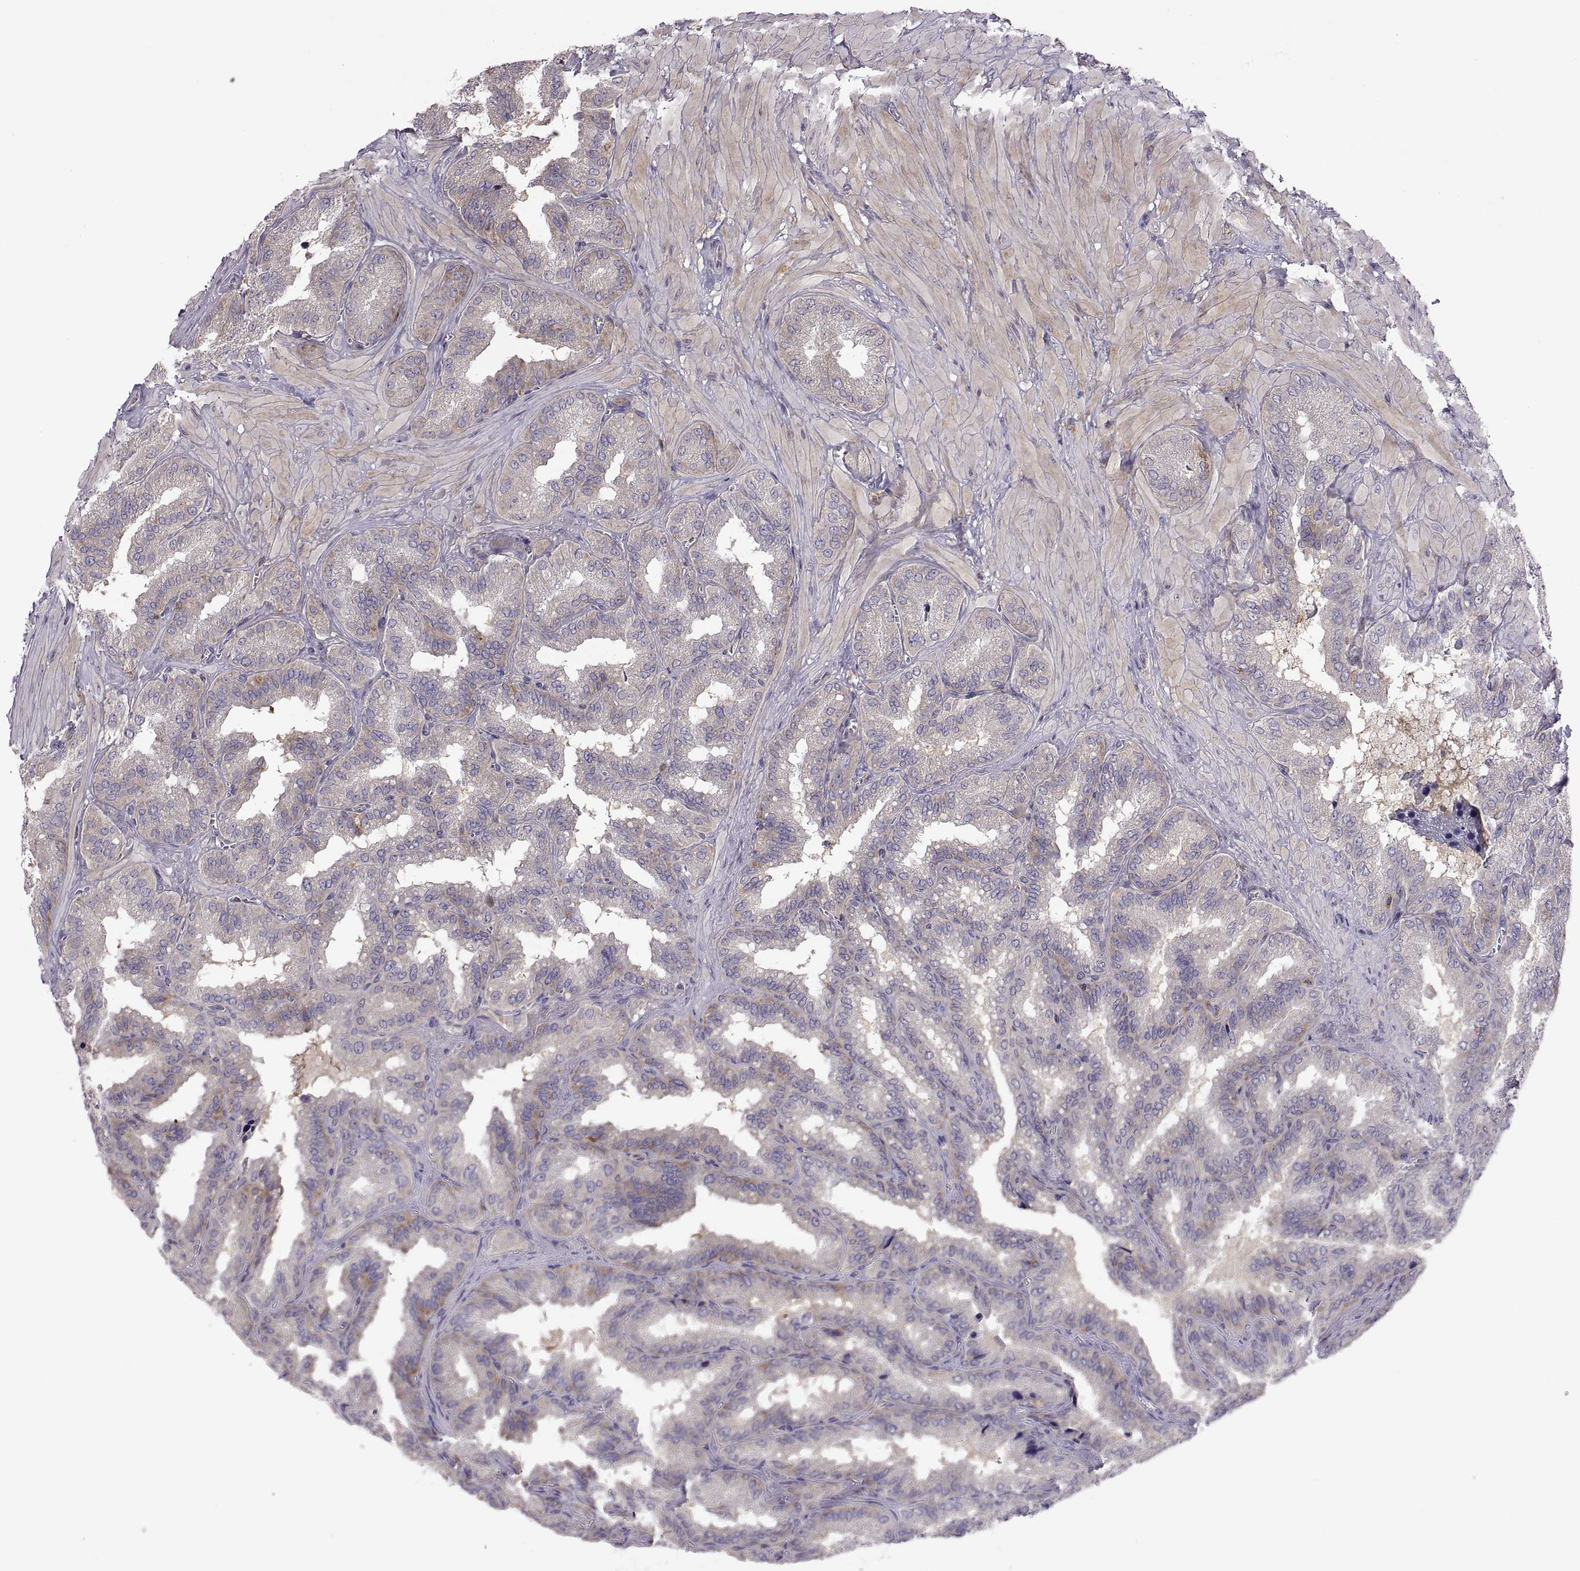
{"staining": {"intensity": "negative", "quantity": "none", "location": "none"}, "tissue": "seminal vesicle", "cell_type": "Glandular cells", "image_type": "normal", "snomed": [{"axis": "morphology", "description": "Normal tissue, NOS"}, {"axis": "topography", "description": "Seminal veicle"}], "caption": "The micrograph demonstrates no staining of glandular cells in normal seminal vesicle.", "gene": "SPATA32", "patient": {"sex": "male", "age": 37}}